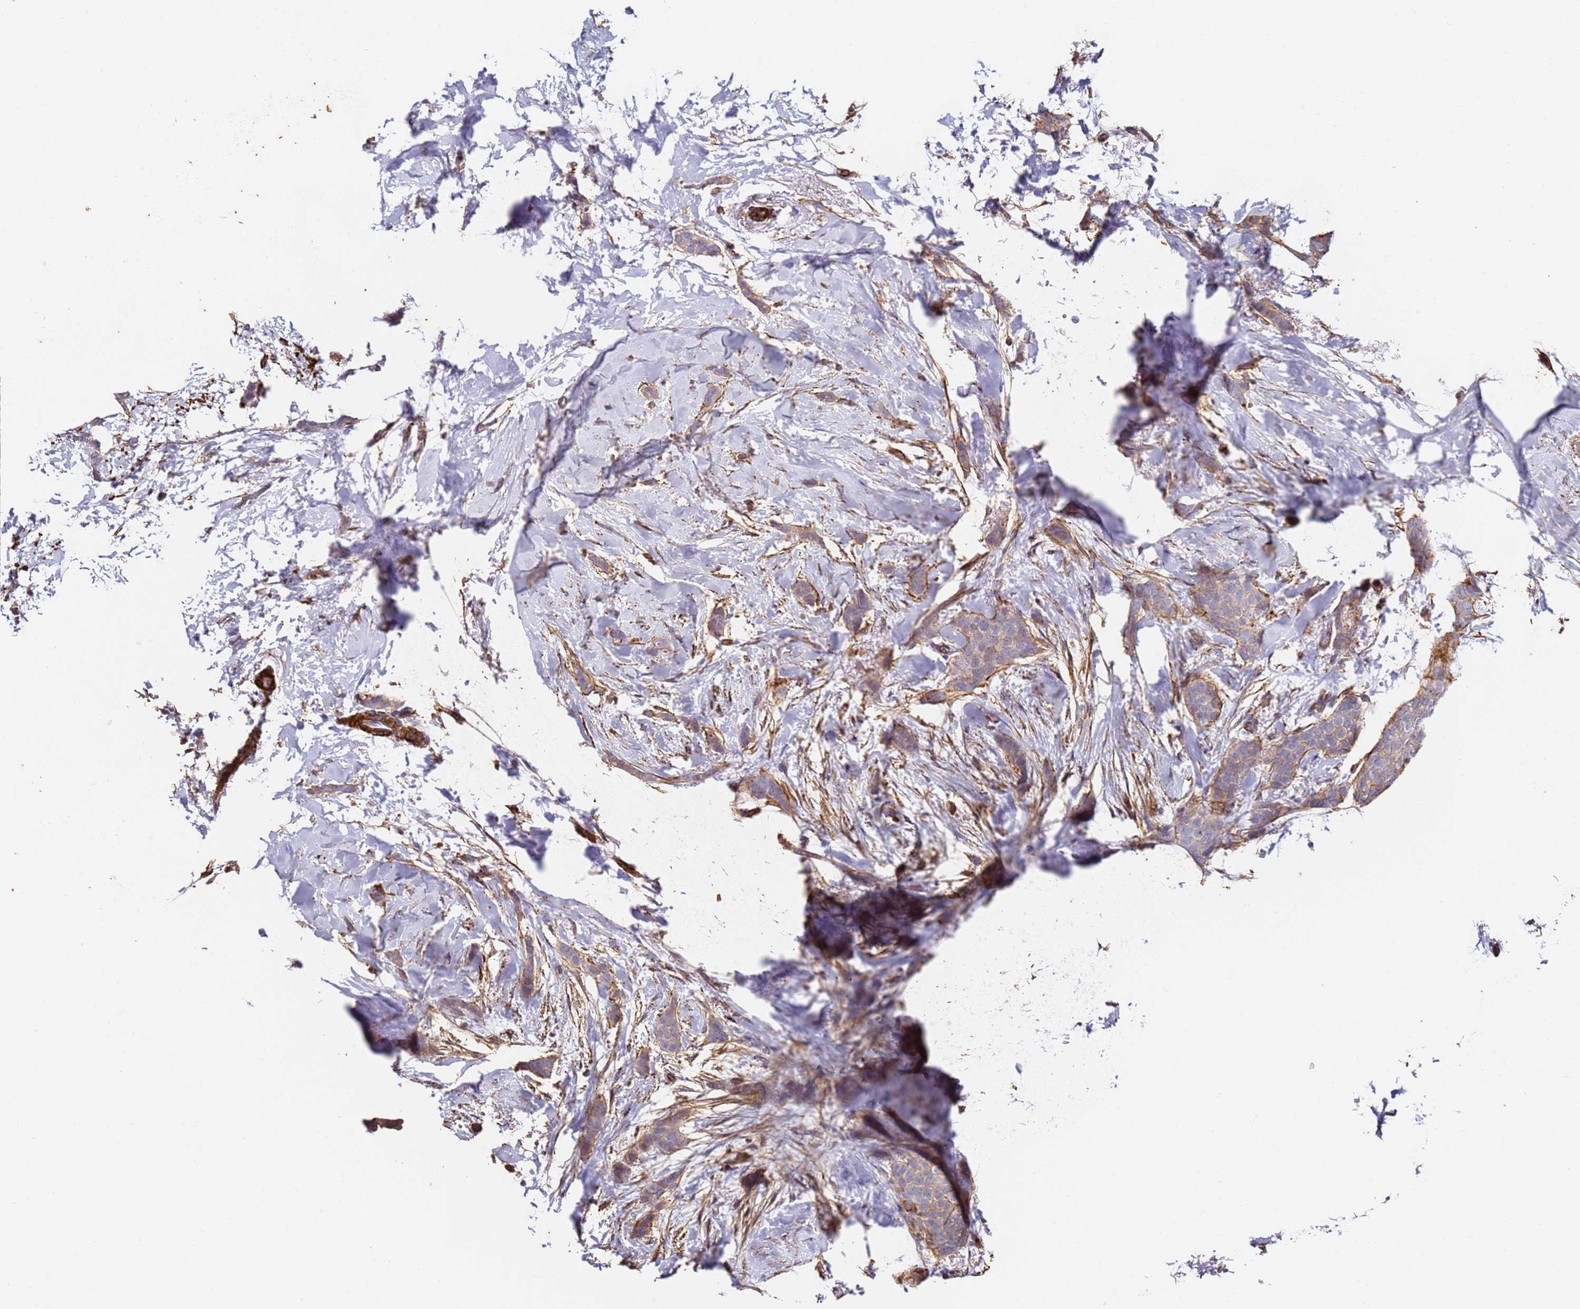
{"staining": {"intensity": "weak", "quantity": ">75%", "location": "cytoplasmic/membranous"}, "tissue": "breast cancer", "cell_type": "Tumor cells", "image_type": "cancer", "snomed": [{"axis": "morphology", "description": "Duct carcinoma"}, {"axis": "topography", "description": "Breast"}], "caption": "Human intraductal carcinoma (breast) stained with a brown dye shows weak cytoplasmic/membranous positive staining in approximately >75% of tumor cells.", "gene": "ZNF671", "patient": {"sex": "female", "age": 72}}